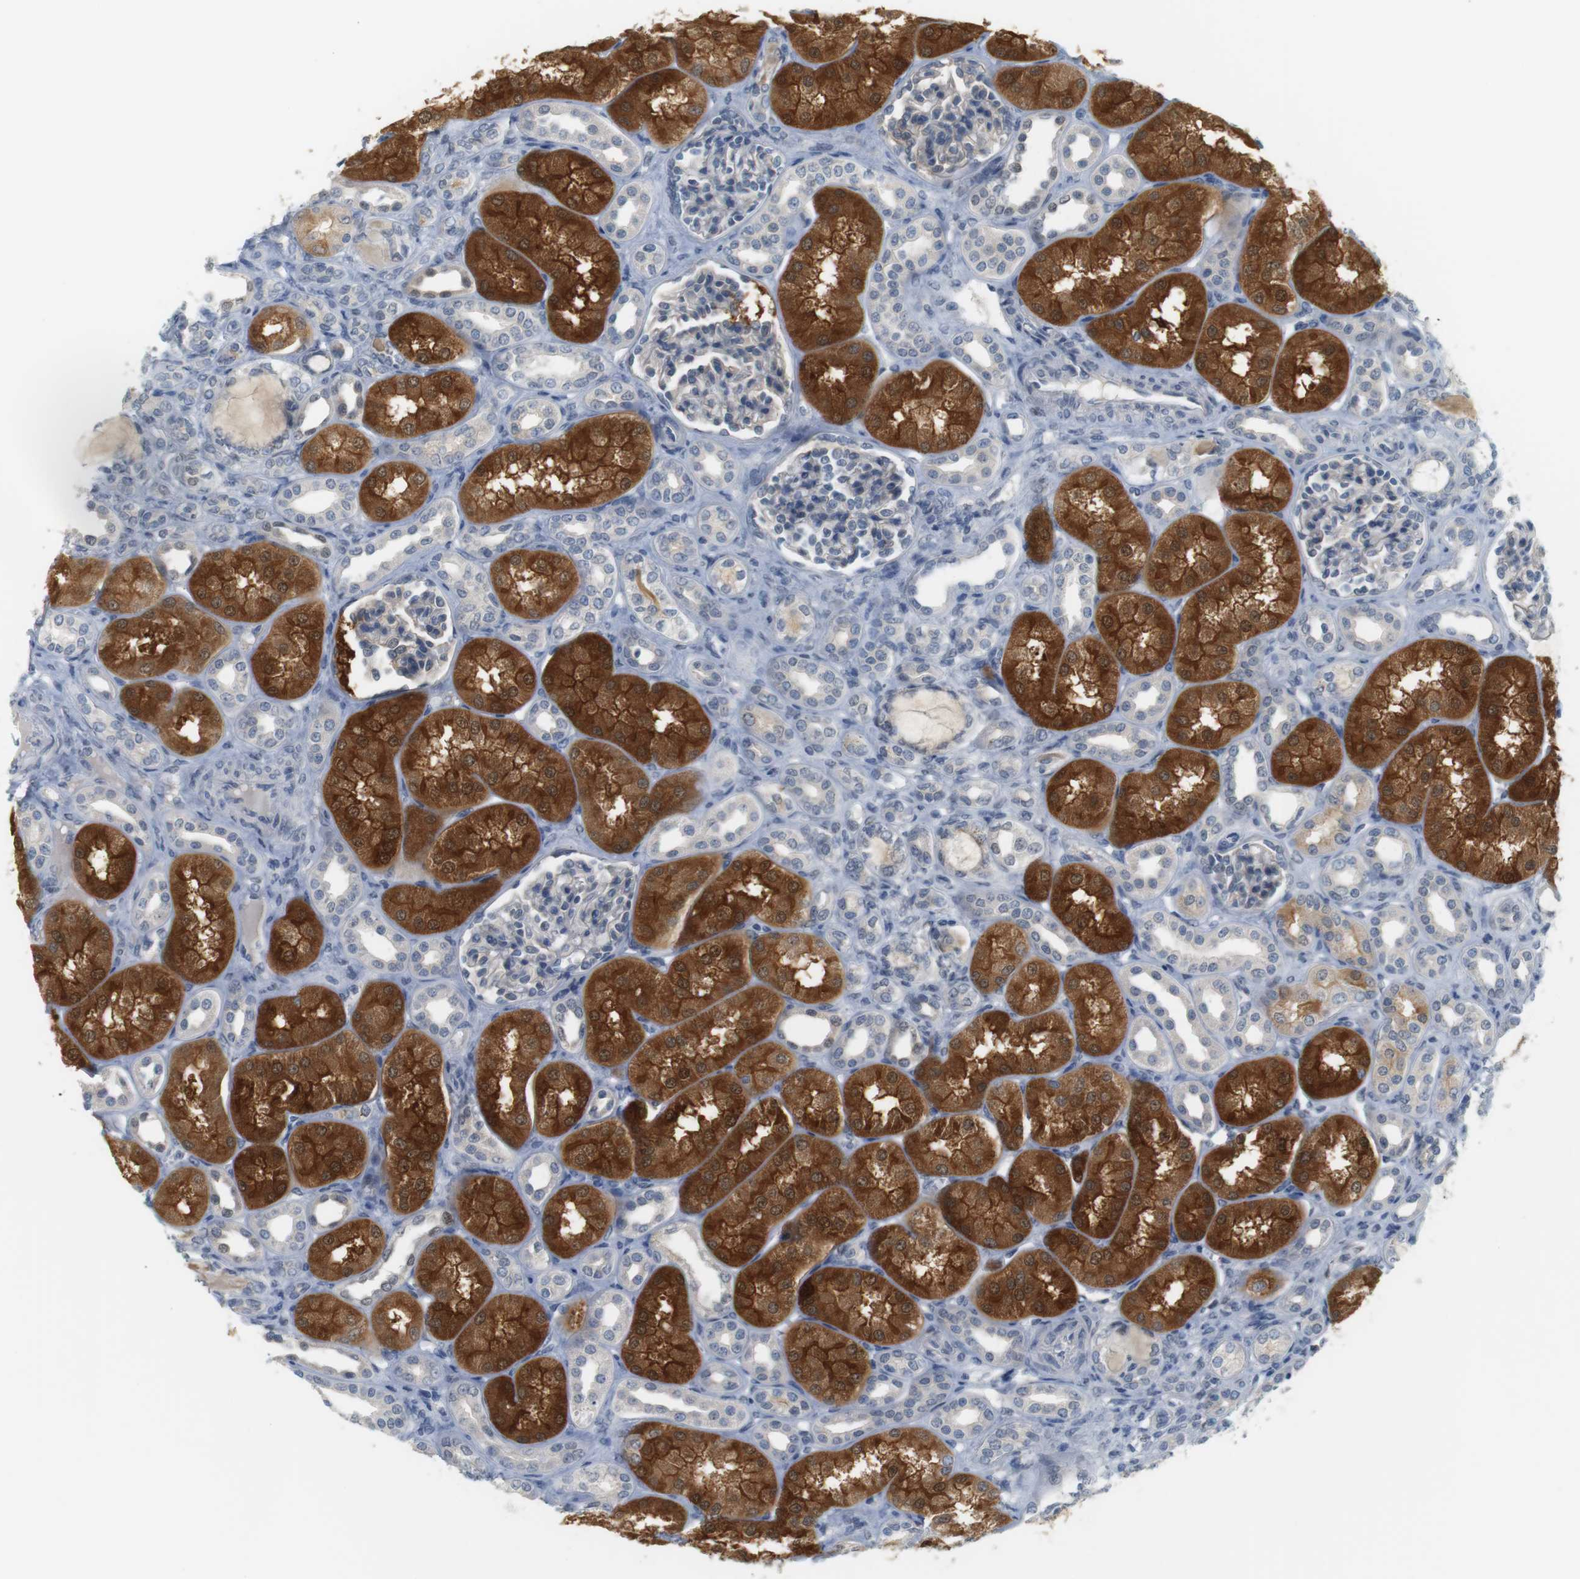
{"staining": {"intensity": "negative", "quantity": "none", "location": "none"}, "tissue": "kidney", "cell_type": "Cells in glomeruli", "image_type": "normal", "snomed": [{"axis": "morphology", "description": "Normal tissue, NOS"}, {"axis": "topography", "description": "Kidney"}], "caption": "An IHC histopathology image of benign kidney is shown. There is no staining in cells in glomeruli of kidney. (DAB immunohistochemistry (IHC) with hematoxylin counter stain).", "gene": "CREB3L2", "patient": {"sex": "male", "age": 7}}